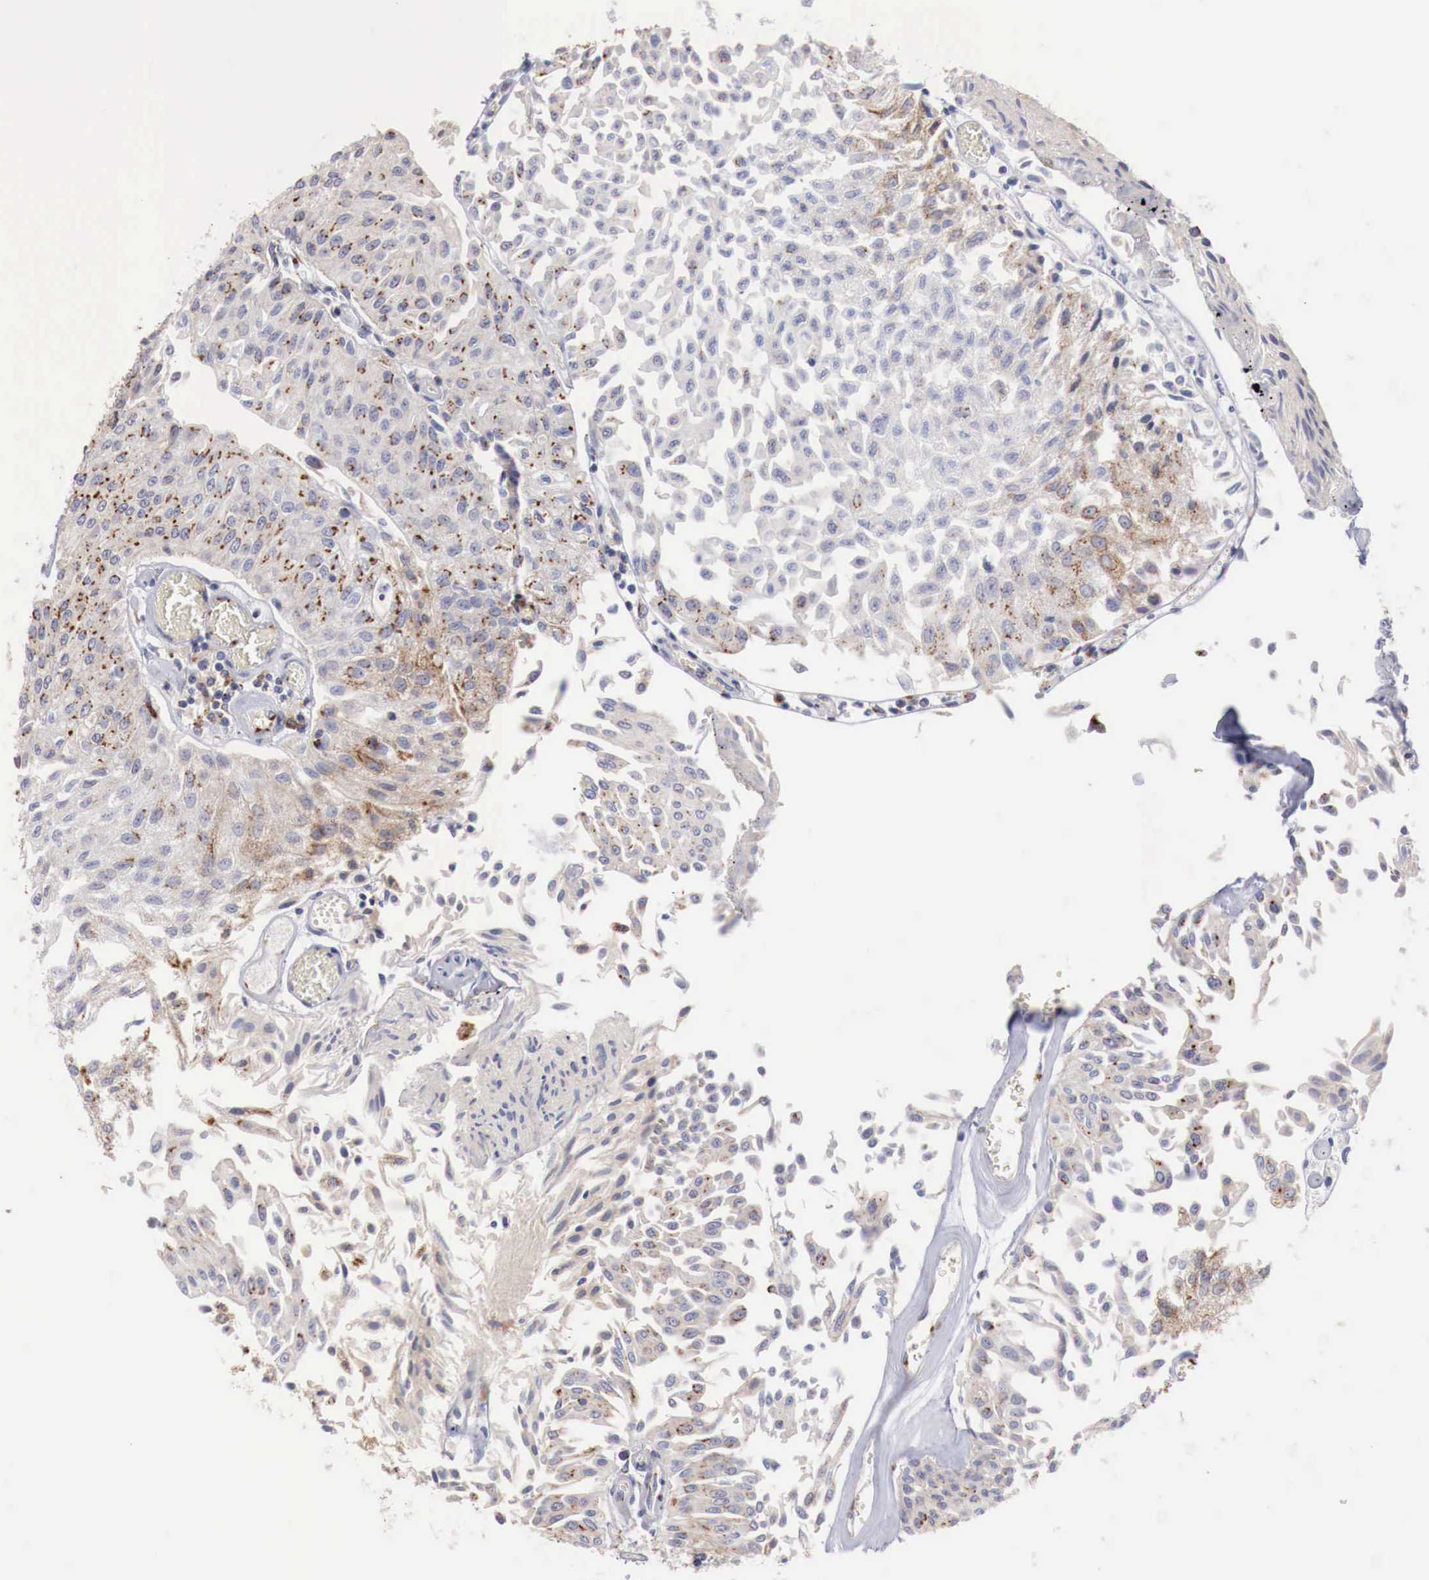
{"staining": {"intensity": "moderate", "quantity": "25%-75%", "location": "cytoplasmic/membranous"}, "tissue": "urothelial cancer", "cell_type": "Tumor cells", "image_type": "cancer", "snomed": [{"axis": "morphology", "description": "Urothelial carcinoma, Low grade"}, {"axis": "topography", "description": "Urinary bladder"}], "caption": "Urothelial cancer stained with a protein marker exhibits moderate staining in tumor cells.", "gene": "SYAP1", "patient": {"sex": "male", "age": 86}}